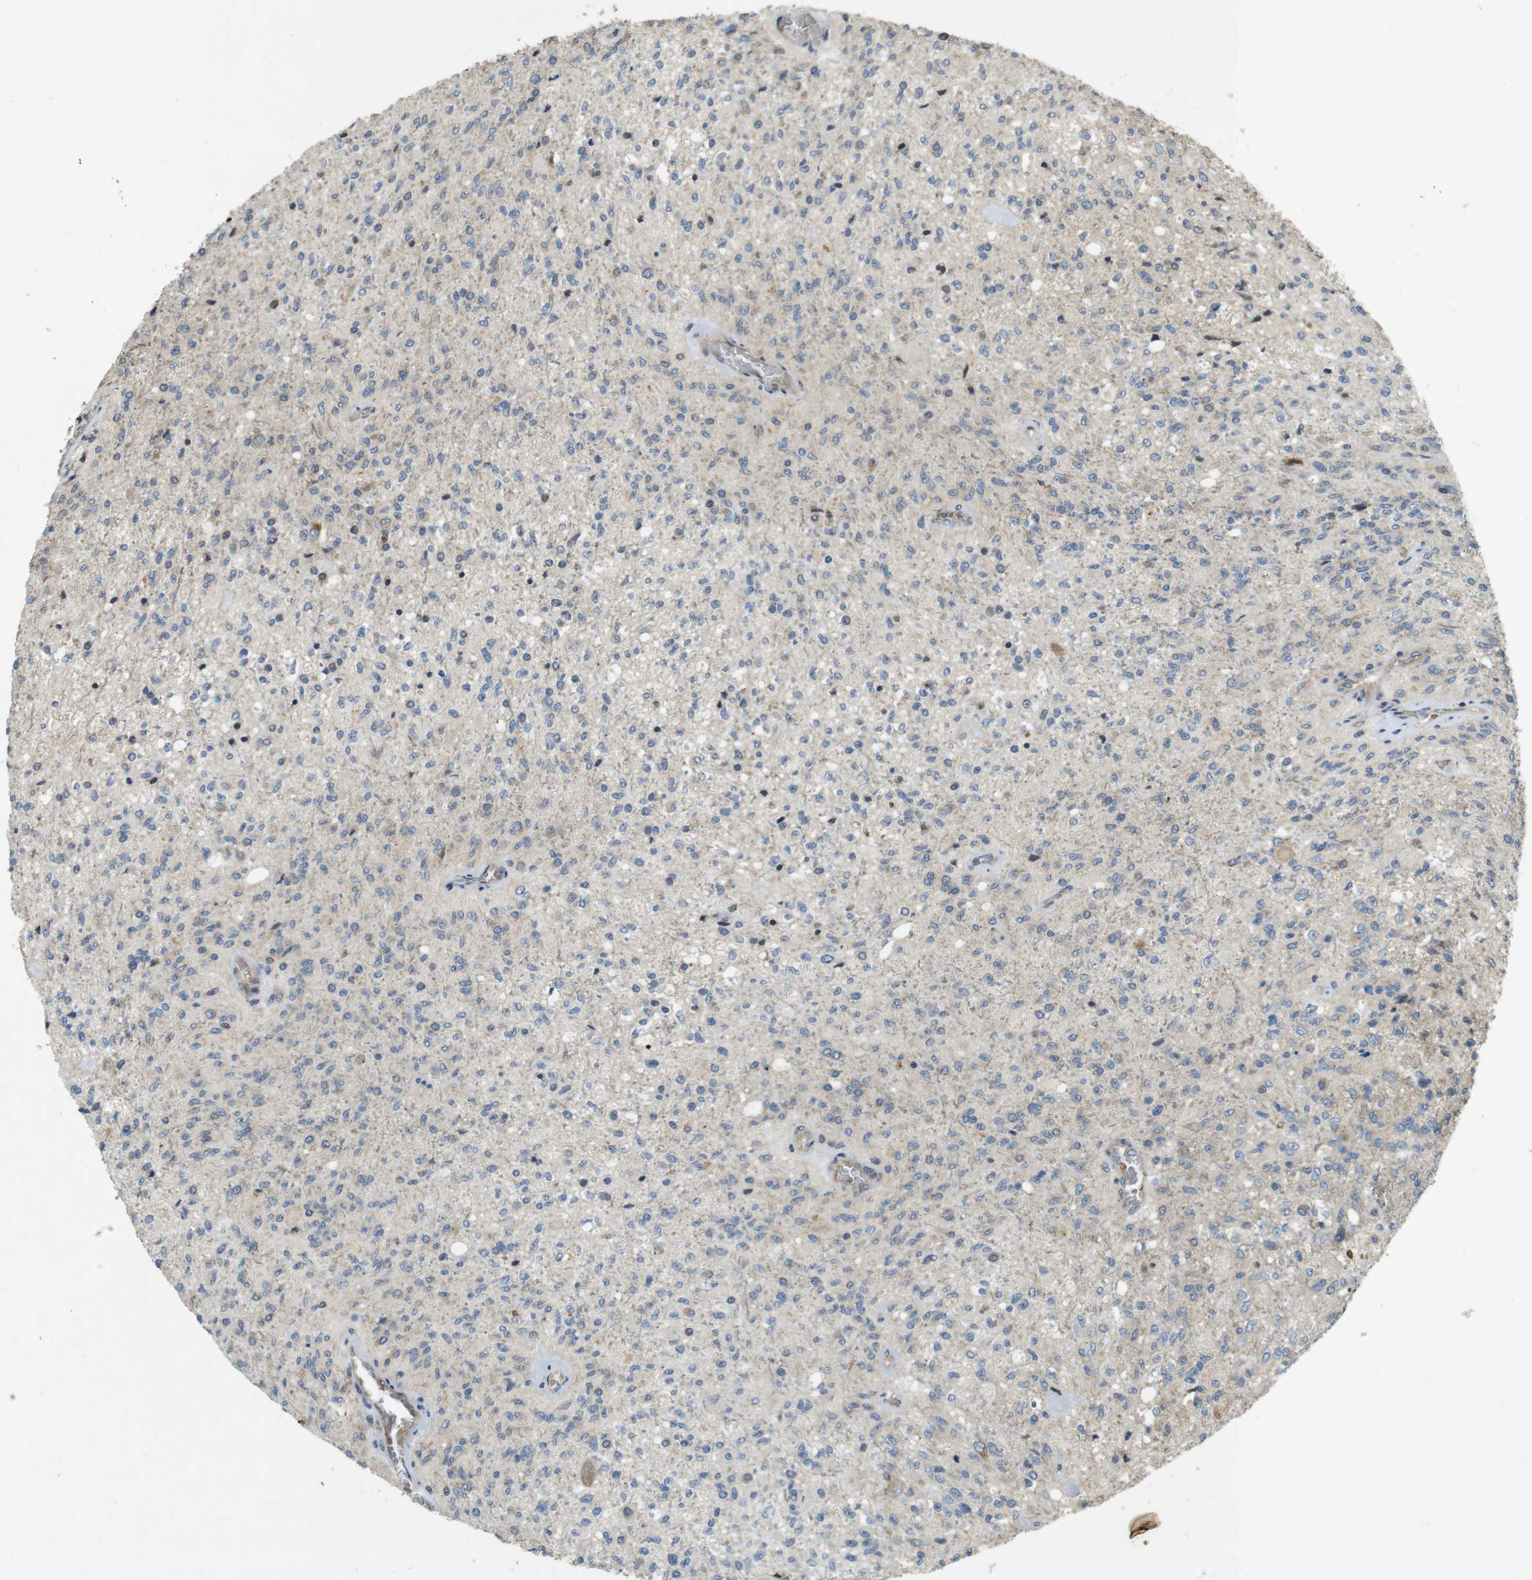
{"staining": {"intensity": "negative", "quantity": "none", "location": "none"}, "tissue": "glioma", "cell_type": "Tumor cells", "image_type": "cancer", "snomed": [{"axis": "morphology", "description": "Normal tissue, NOS"}, {"axis": "morphology", "description": "Glioma, malignant, High grade"}, {"axis": "topography", "description": "Cerebral cortex"}], "caption": "Immunohistochemistry (IHC) of high-grade glioma (malignant) shows no positivity in tumor cells.", "gene": "CLTC", "patient": {"sex": "male", "age": 77}}